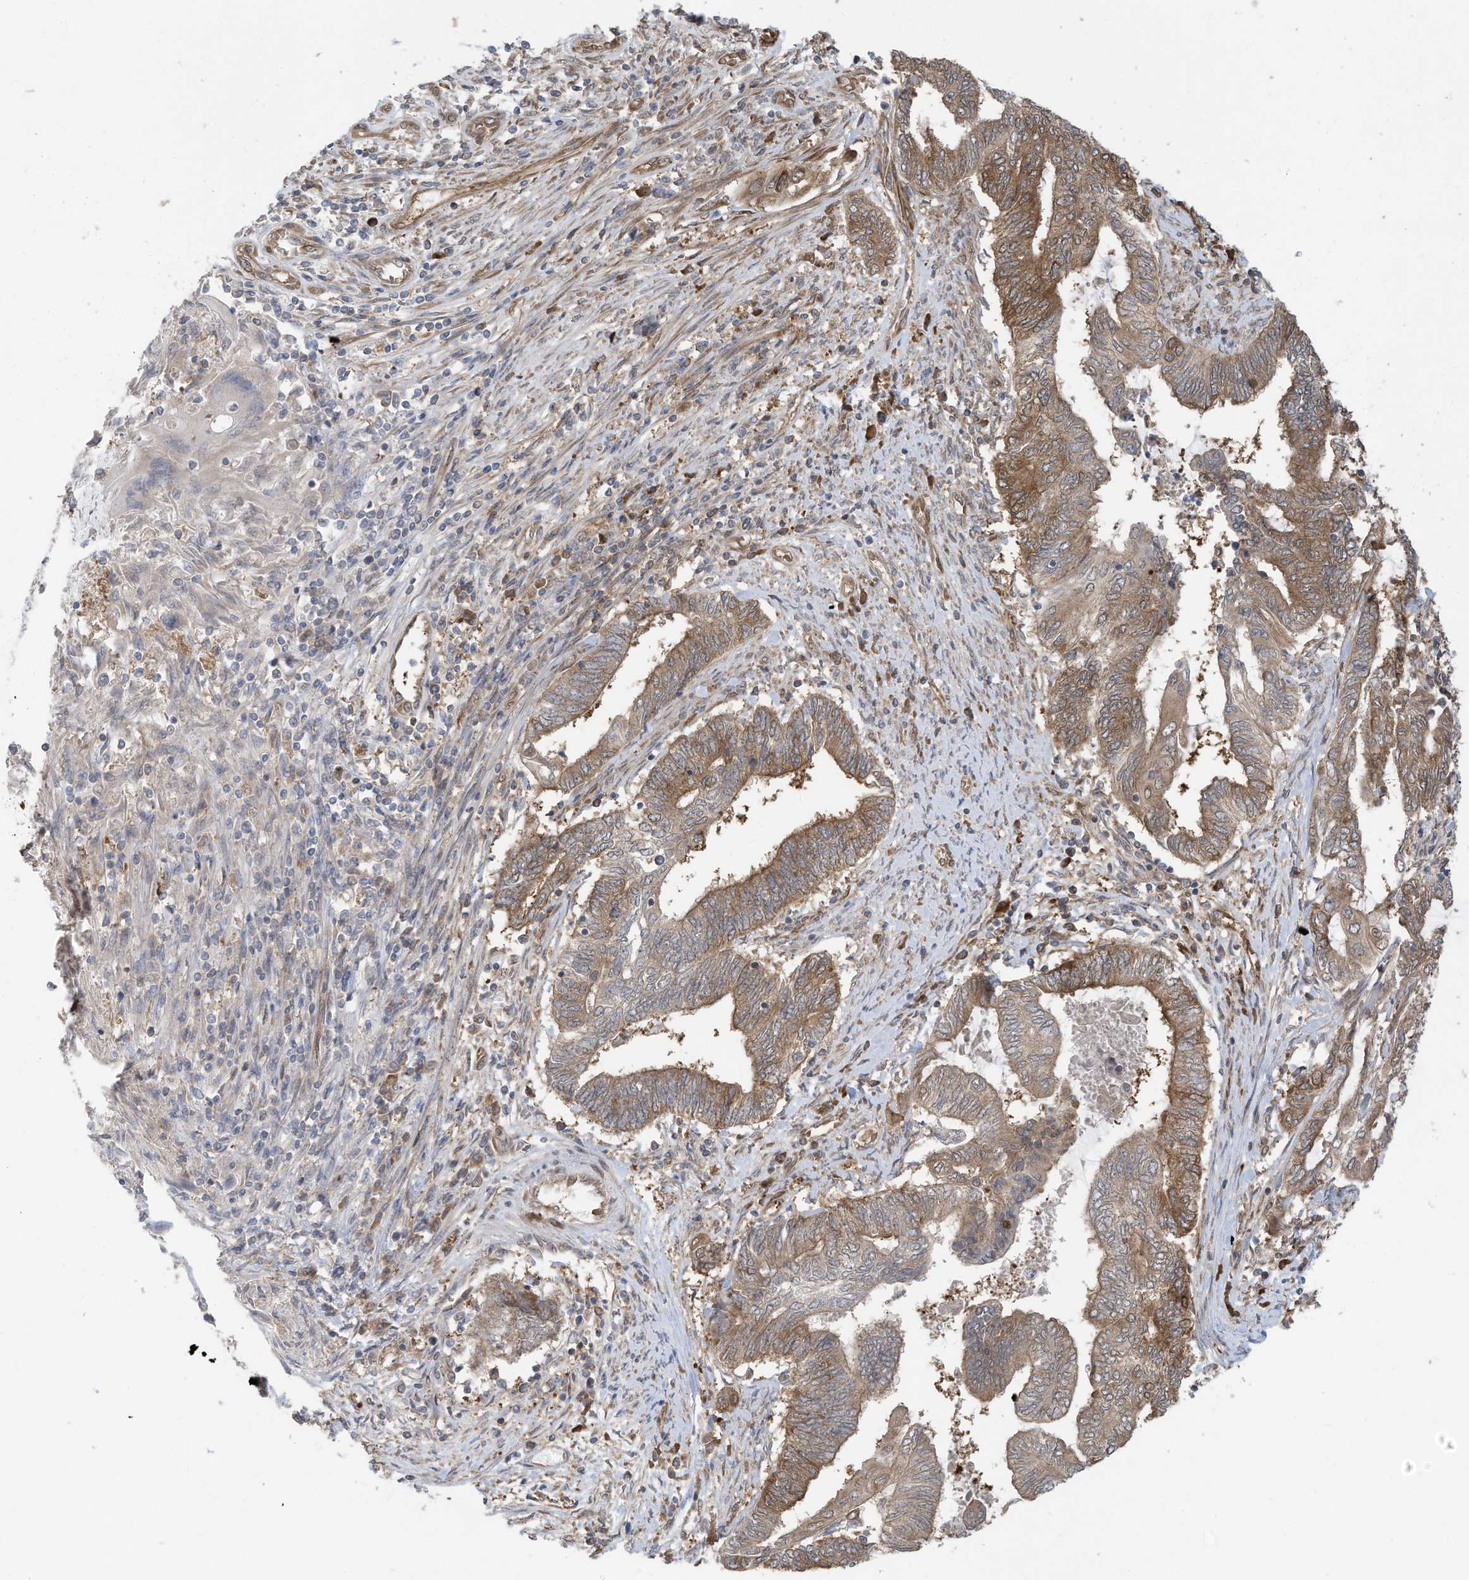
{"staining": {"intensity": "moderate", "quantity": ">75%", "location": "cytoplasmic/membranous"}, "tissue": "endometrial cancer", "cell_type": "Tumor cells", "image_type": "cancer", "snomed": [{"axis": "morphology", "description": "Adenocarcinoma, NOS"}, {"axis": "topography", "description": "Uterus"}, {"axis": "topography", "description": "Endometrium"}], "caption": "A medium amount of moderate cytoplasmic/membranous staining is present in approximately >75% of tumor cells in endometrial cancer (adenocarcinoma) tissue.", "gene": "USE1", "patient": {"sex": "female", "age": 70}}